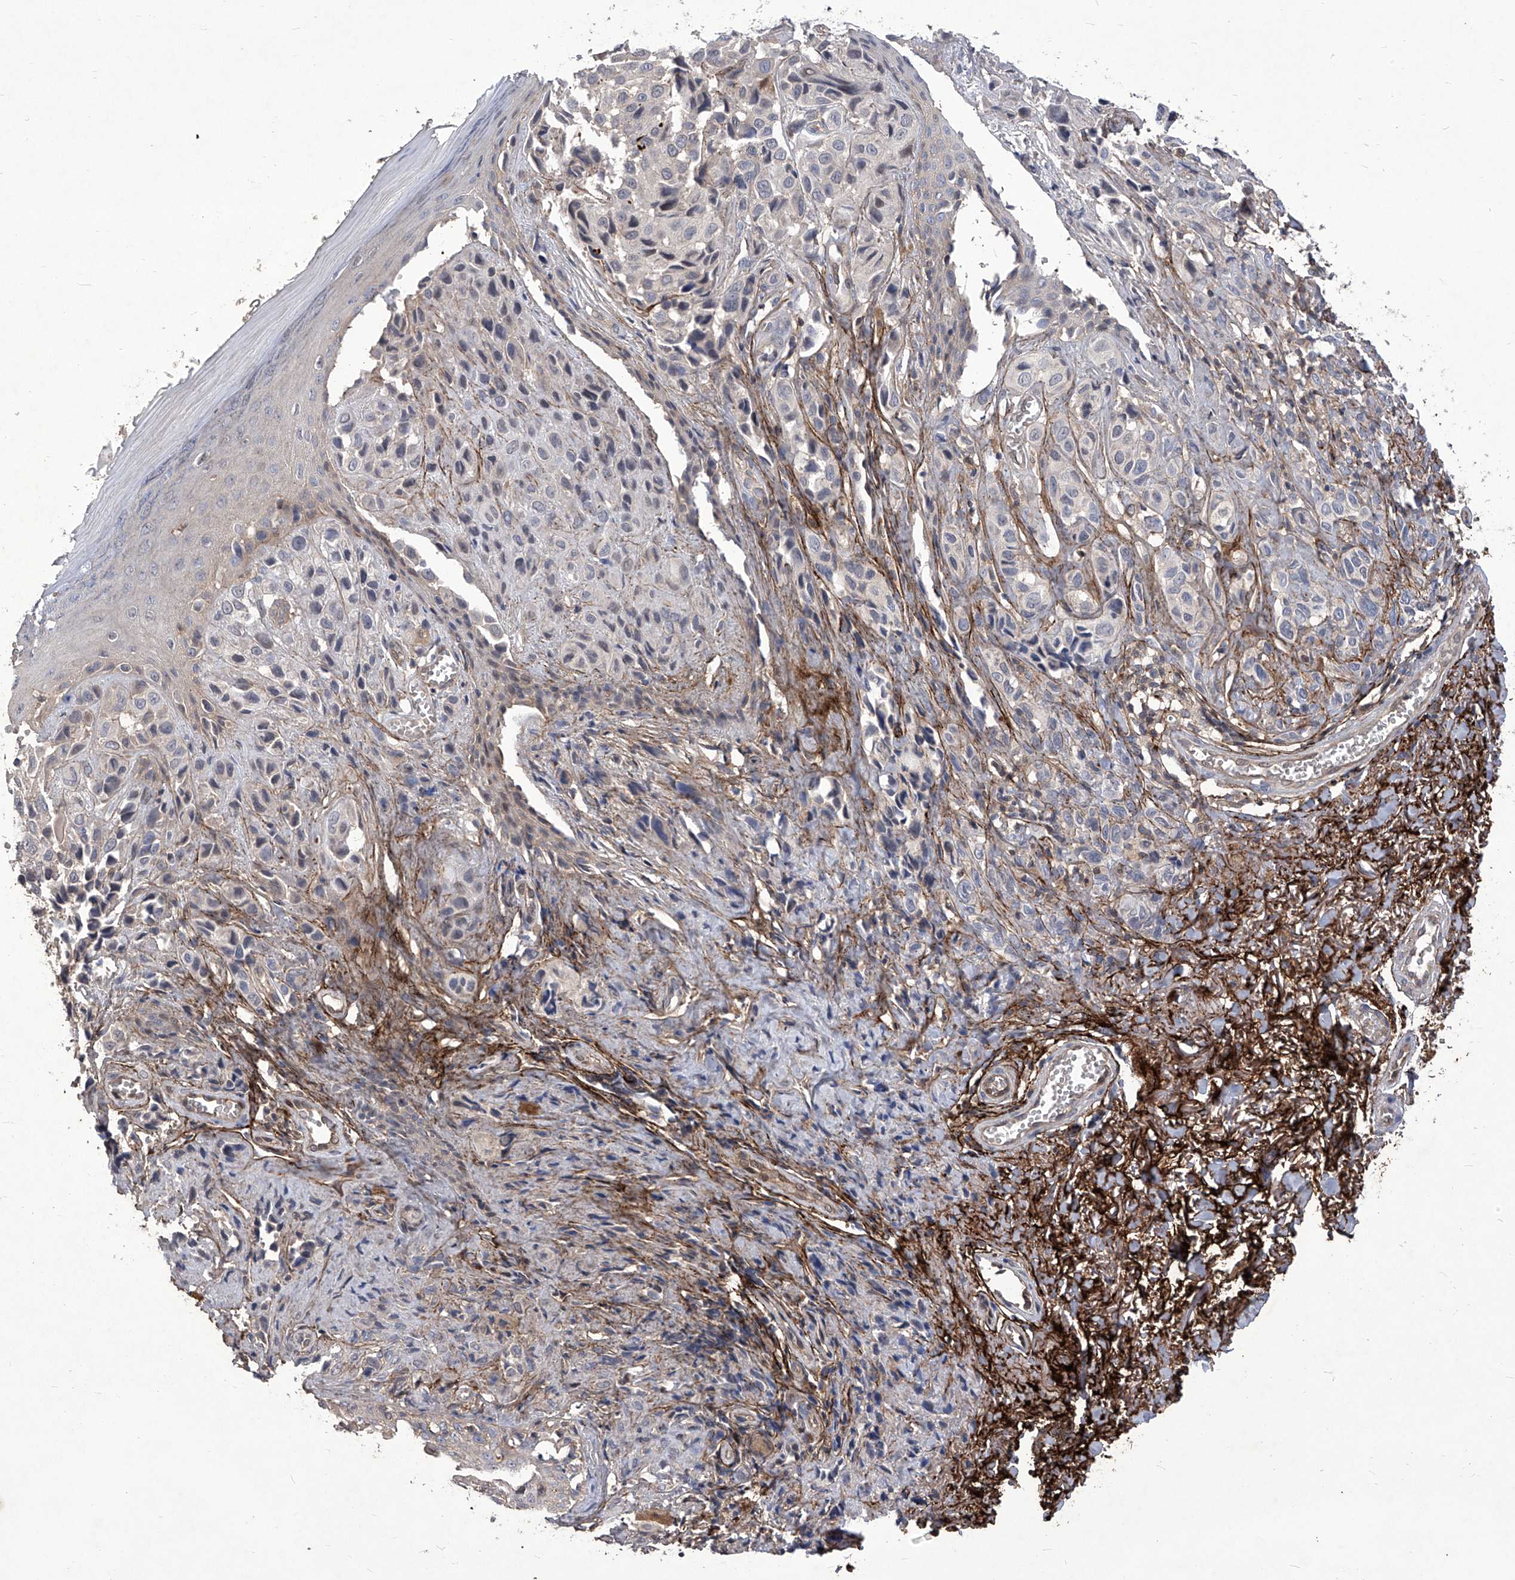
{"staining": {"intensity": "negative", "quantity": "none", "location": "none"}, "tissue": "melanoma", "cell_type": "Tumor cells", "image_type": "cancer", "snomed": [{"axis": "morphology", "description": "Malignant melanoma, NOS"}, {"axis": "topography", "description": "Skin"}], "caption": "Tumor cells are negative for protein expression in human malignant melanoma. The staining was performed using DAB to visualize the protein expression in brown, while the nuclei were stained in blue with hematoxylin (Magnification: 20x).", "gene": "TXNIP", "patient": {"sex": "female", "age": 58}}